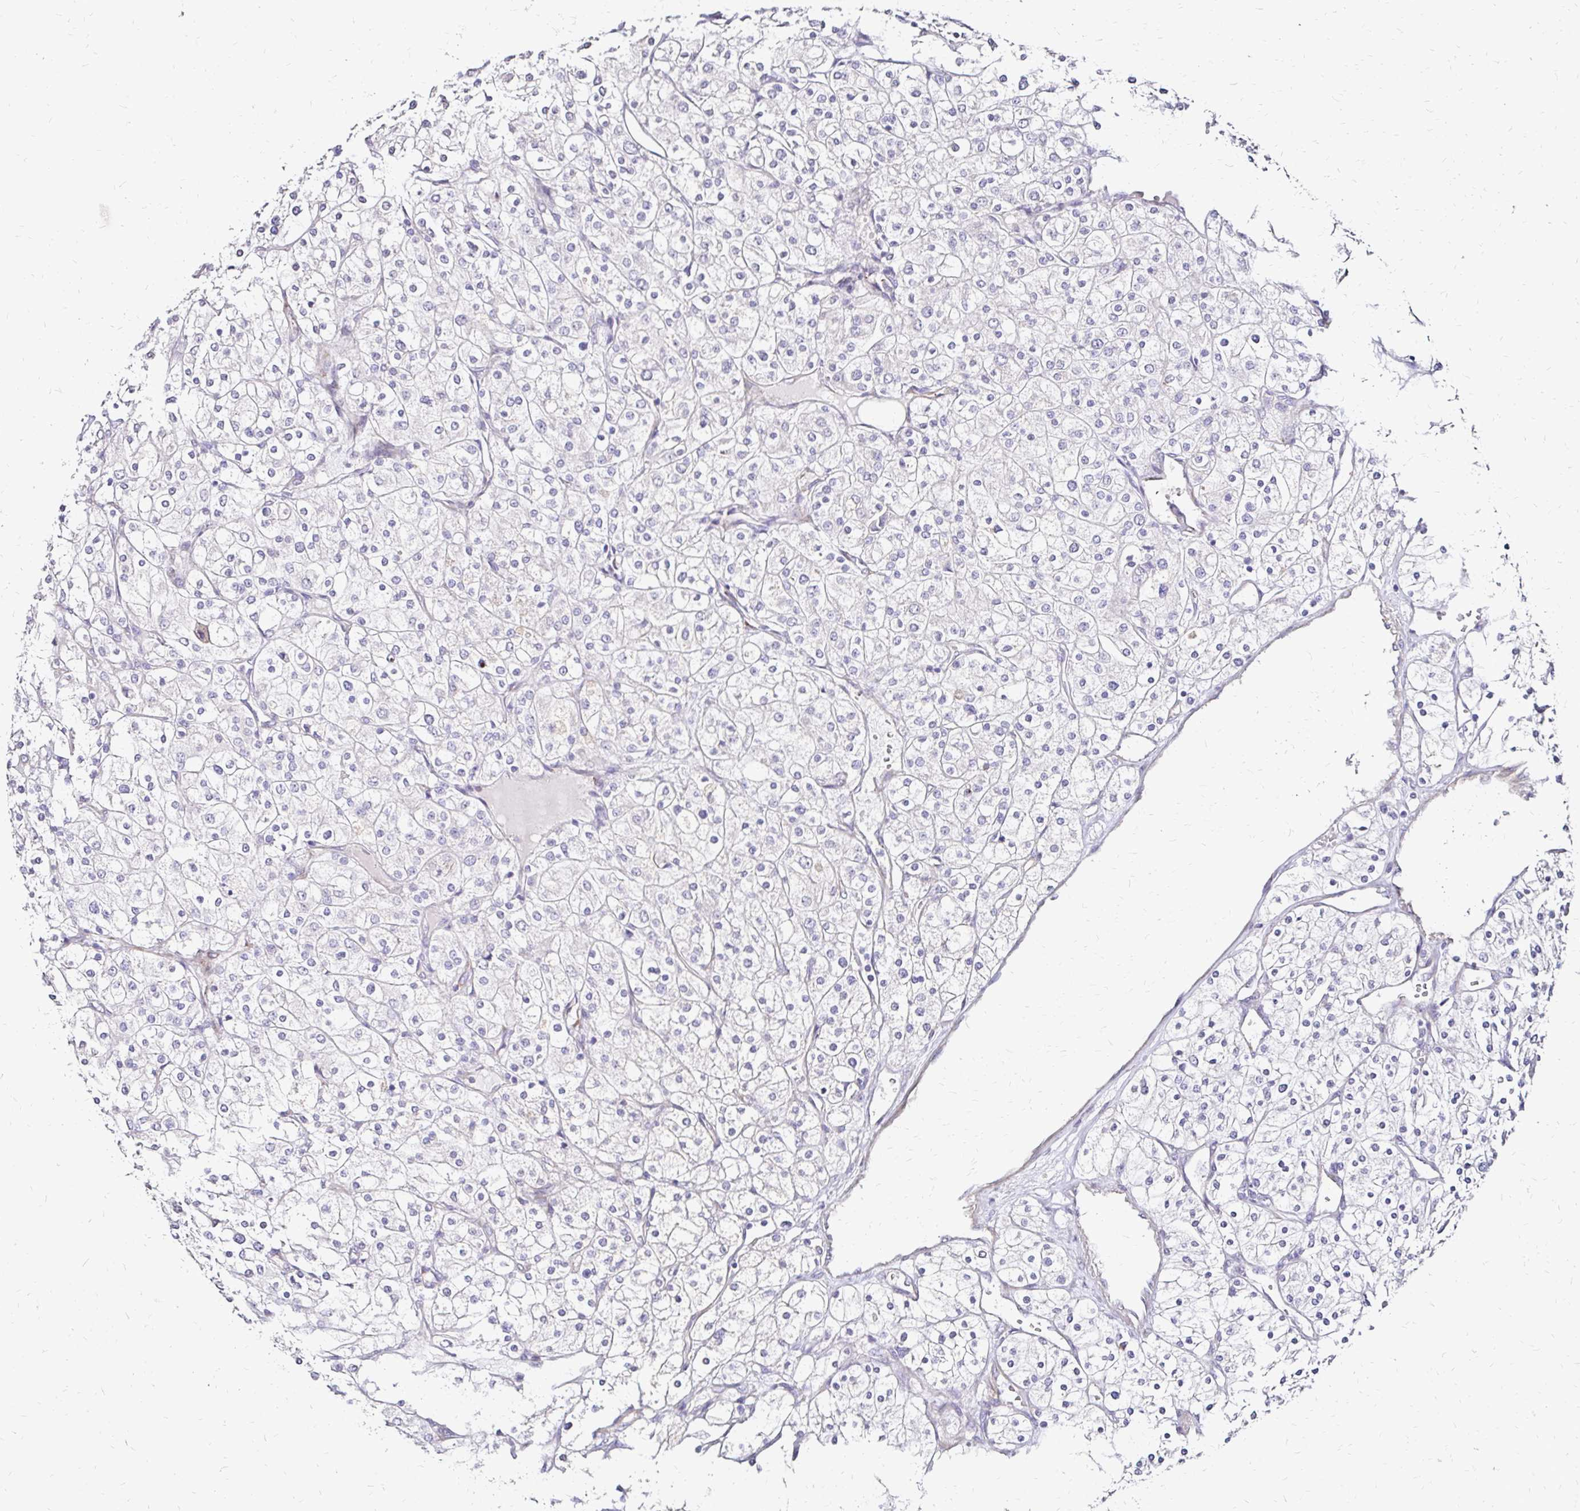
{"staining": {"intensity": "negative", "quantity": "none", "location": "none"}, "tissue": "renal cancer", "cell_type": "Tumor cells", "image_type": "cancer", "snomed": [{"axis": "morphology", "description": "Adenocarcinoma, NOS"}, {"axis": "topography", "description": "Kidney"}], "caption": "Renal adenocarcinoma was stained to show a protein in brown. There is no significant positivity in tumor cells. The staining is performed using DAB (3,3'-diaminobenzidine) brown chromogen with nuclei counter-stained in using hematoxylin.", "gene": "PRIMA1", "patient": {"sex": "male", "age": 80}}